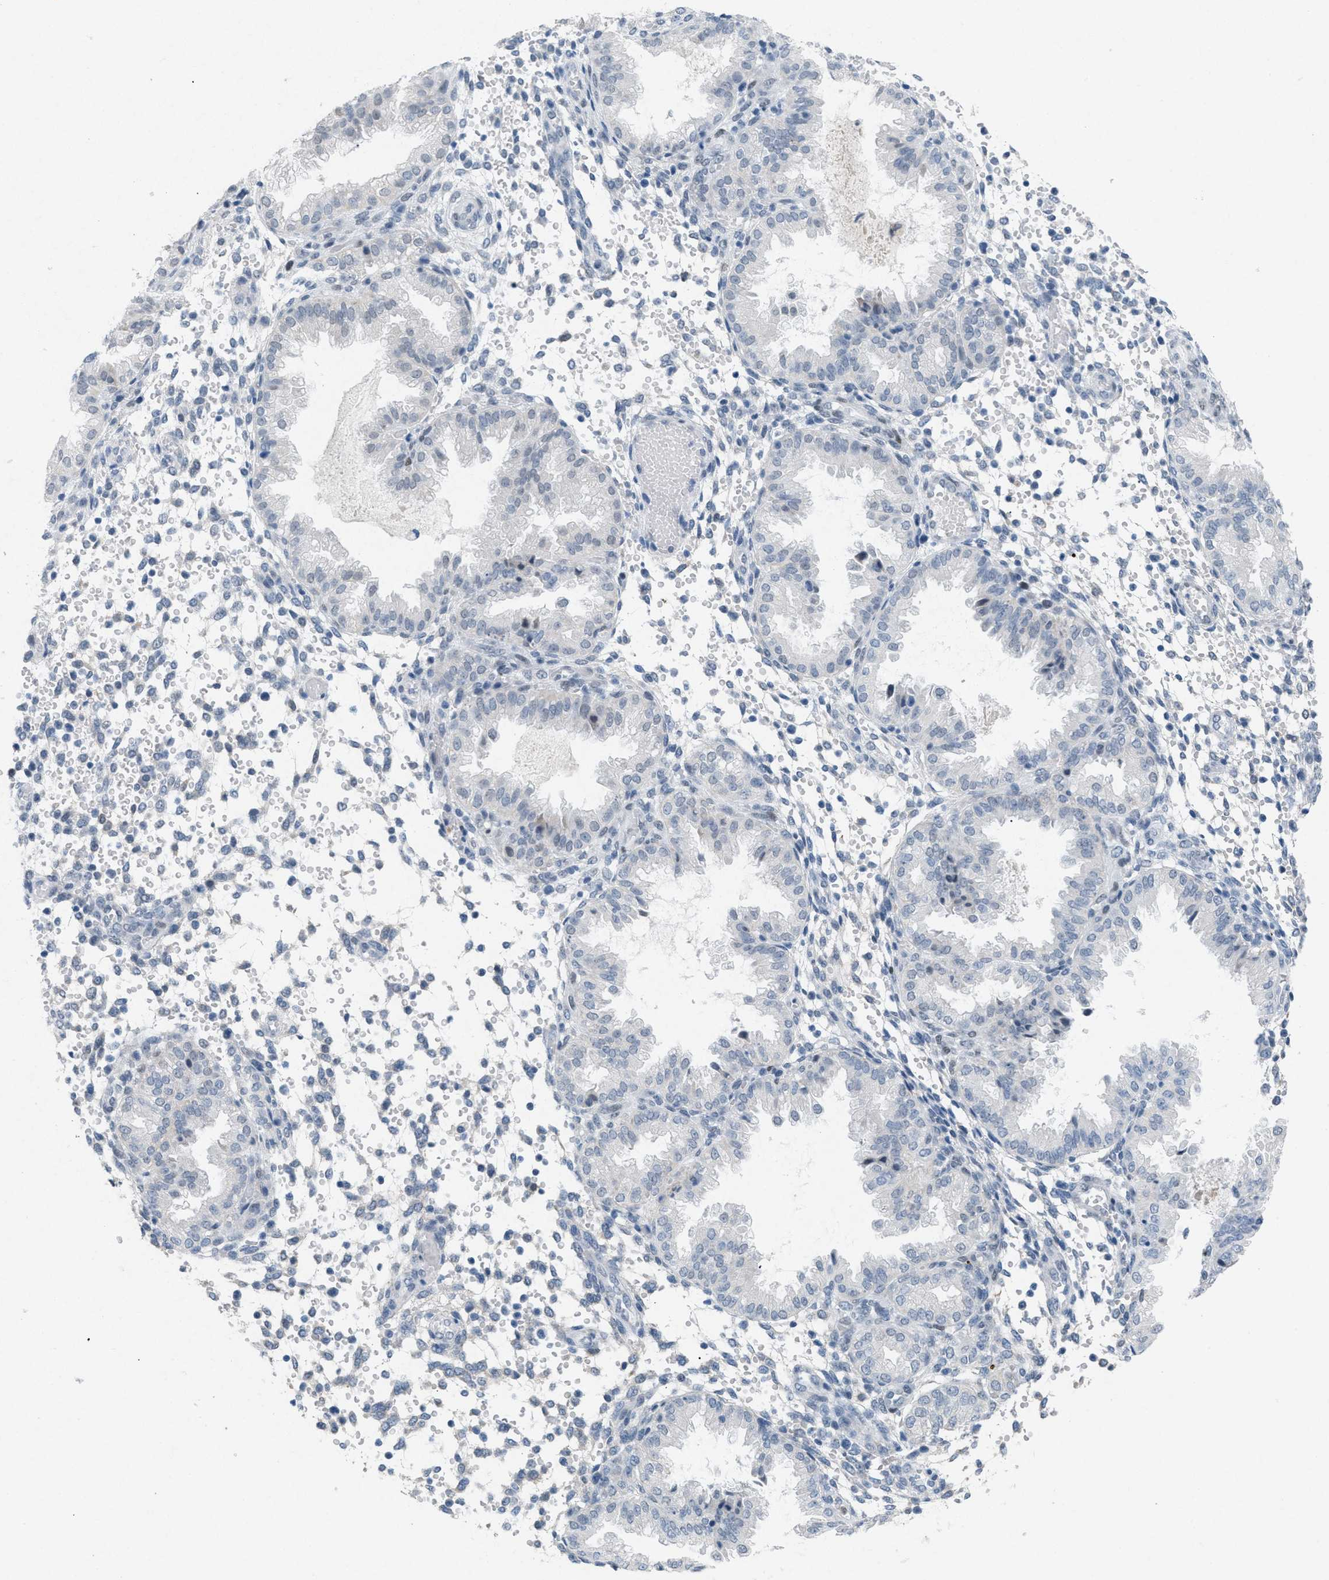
{"staining": {"intensity": "weak", "quantity": "<25%", "location": "cytoplasmic/membranous"}, "tissue": "endometrium", "cell_type": "Cells in endometrial stroma", "image_type": "normal", "snomed": [{"axis": "morphology", "description": "Normal tissue, NOS"}, {"axis": "topography", "description": "Endometrium"}], "caption": "The micrograph exhibits no significant positivity in cells in endometrial stroma of endometrium. (Stains: DAB immunohistochemistry with hematoxylin counter stain, Microscopy: brightfield microscopy at high magnification).", "gene": "TASOR", "patient": {"sex": "female", "age": 33}}